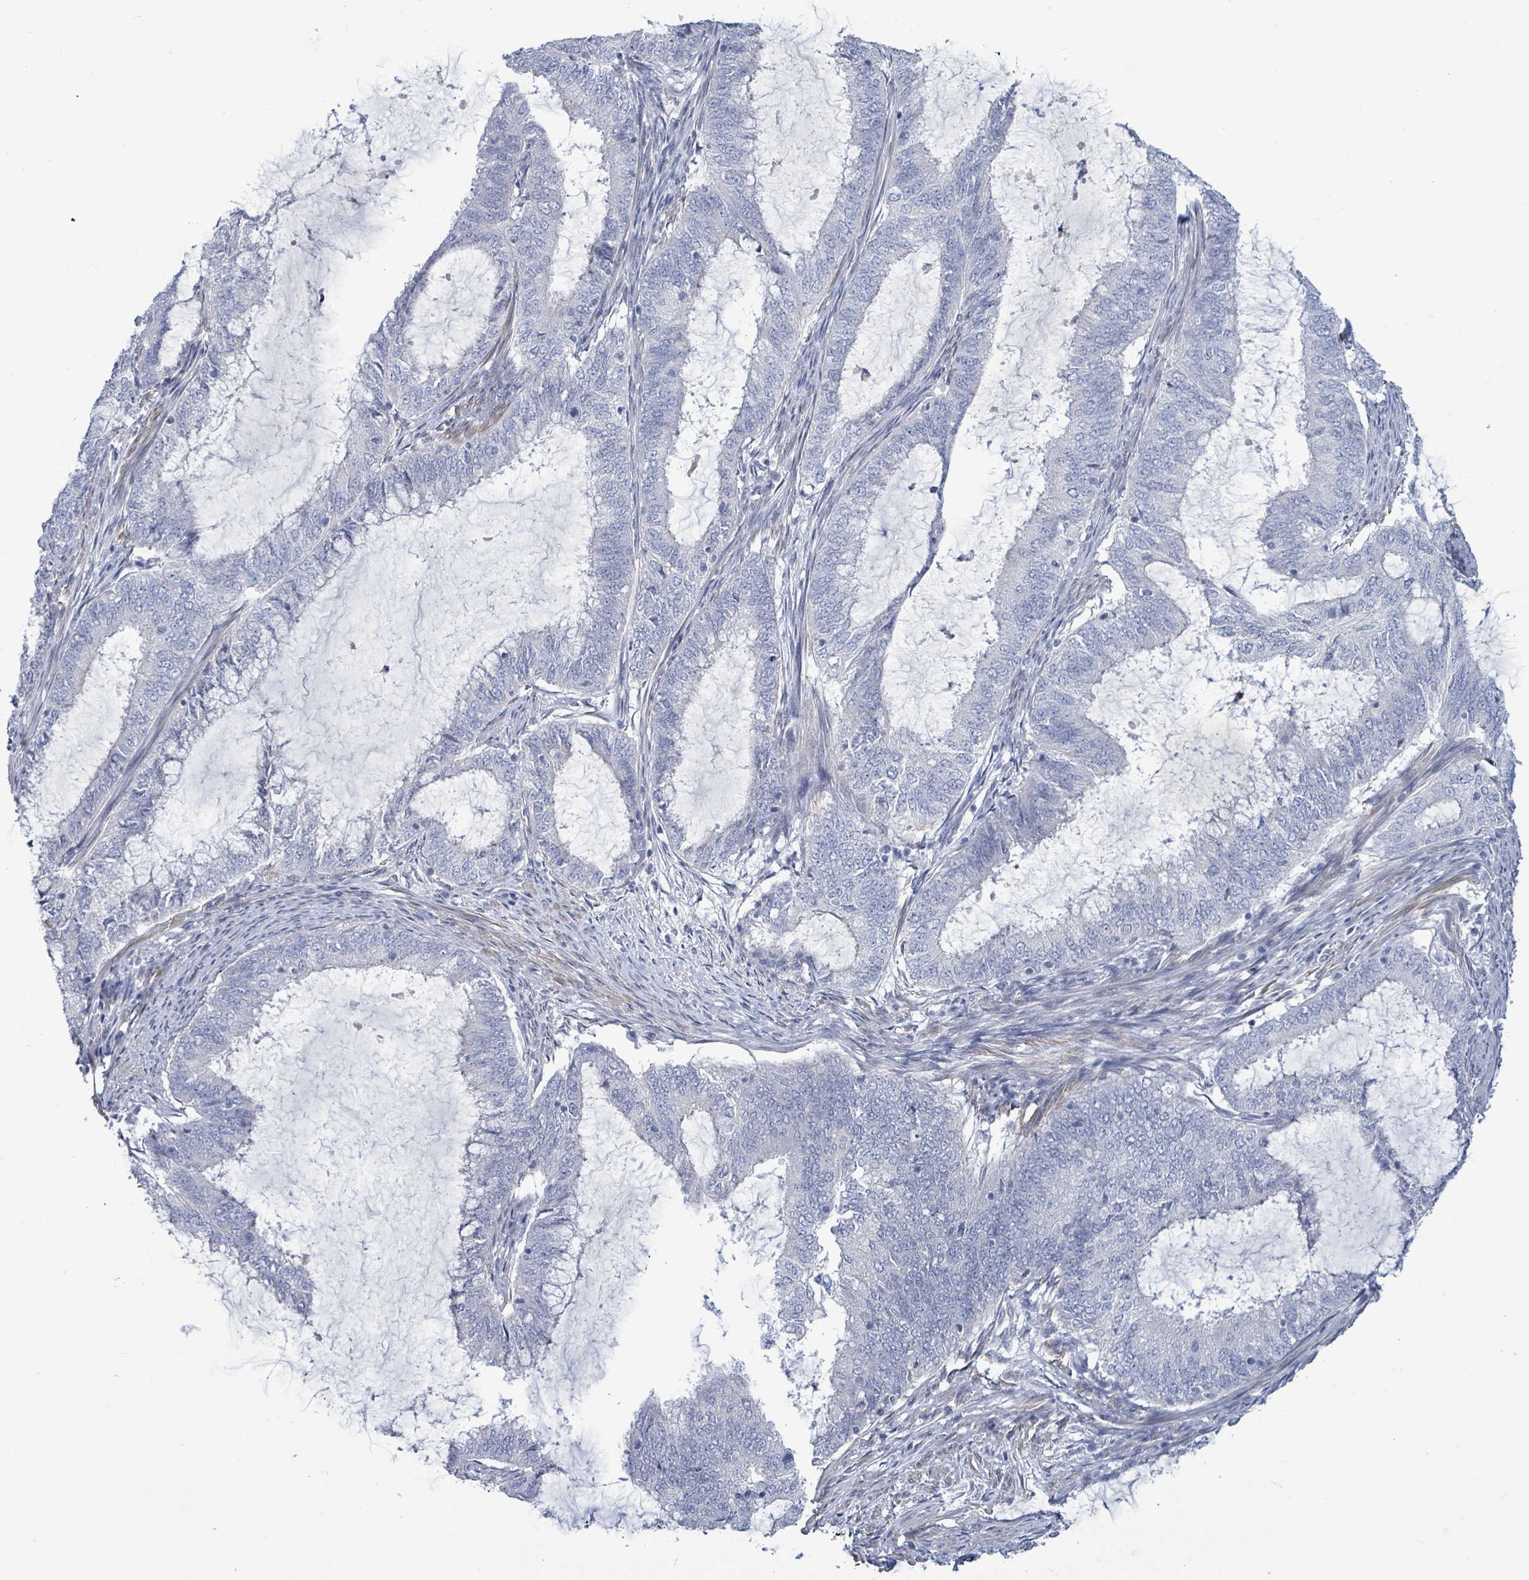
{"staining": {"intensity": "negative", "quantity": "none", "location": "none"}, "tissue": "endometrial cancer", "cell_type": "Tumor cells", "image_type": "cancer", "snomed": [{"axis": "morphology", "description": "Adenocarcinoma, NOS"}, {"axis": "topography", "description": "Endometrium"}], "caption": "A high-resolution image shows immunohistochemistry staining of endometrial cancer (adenocarcinoma), which displays no significant positivity in tumor cells.", "gene": "NTN3", "patient": {"sex": "female", "age": 51}}